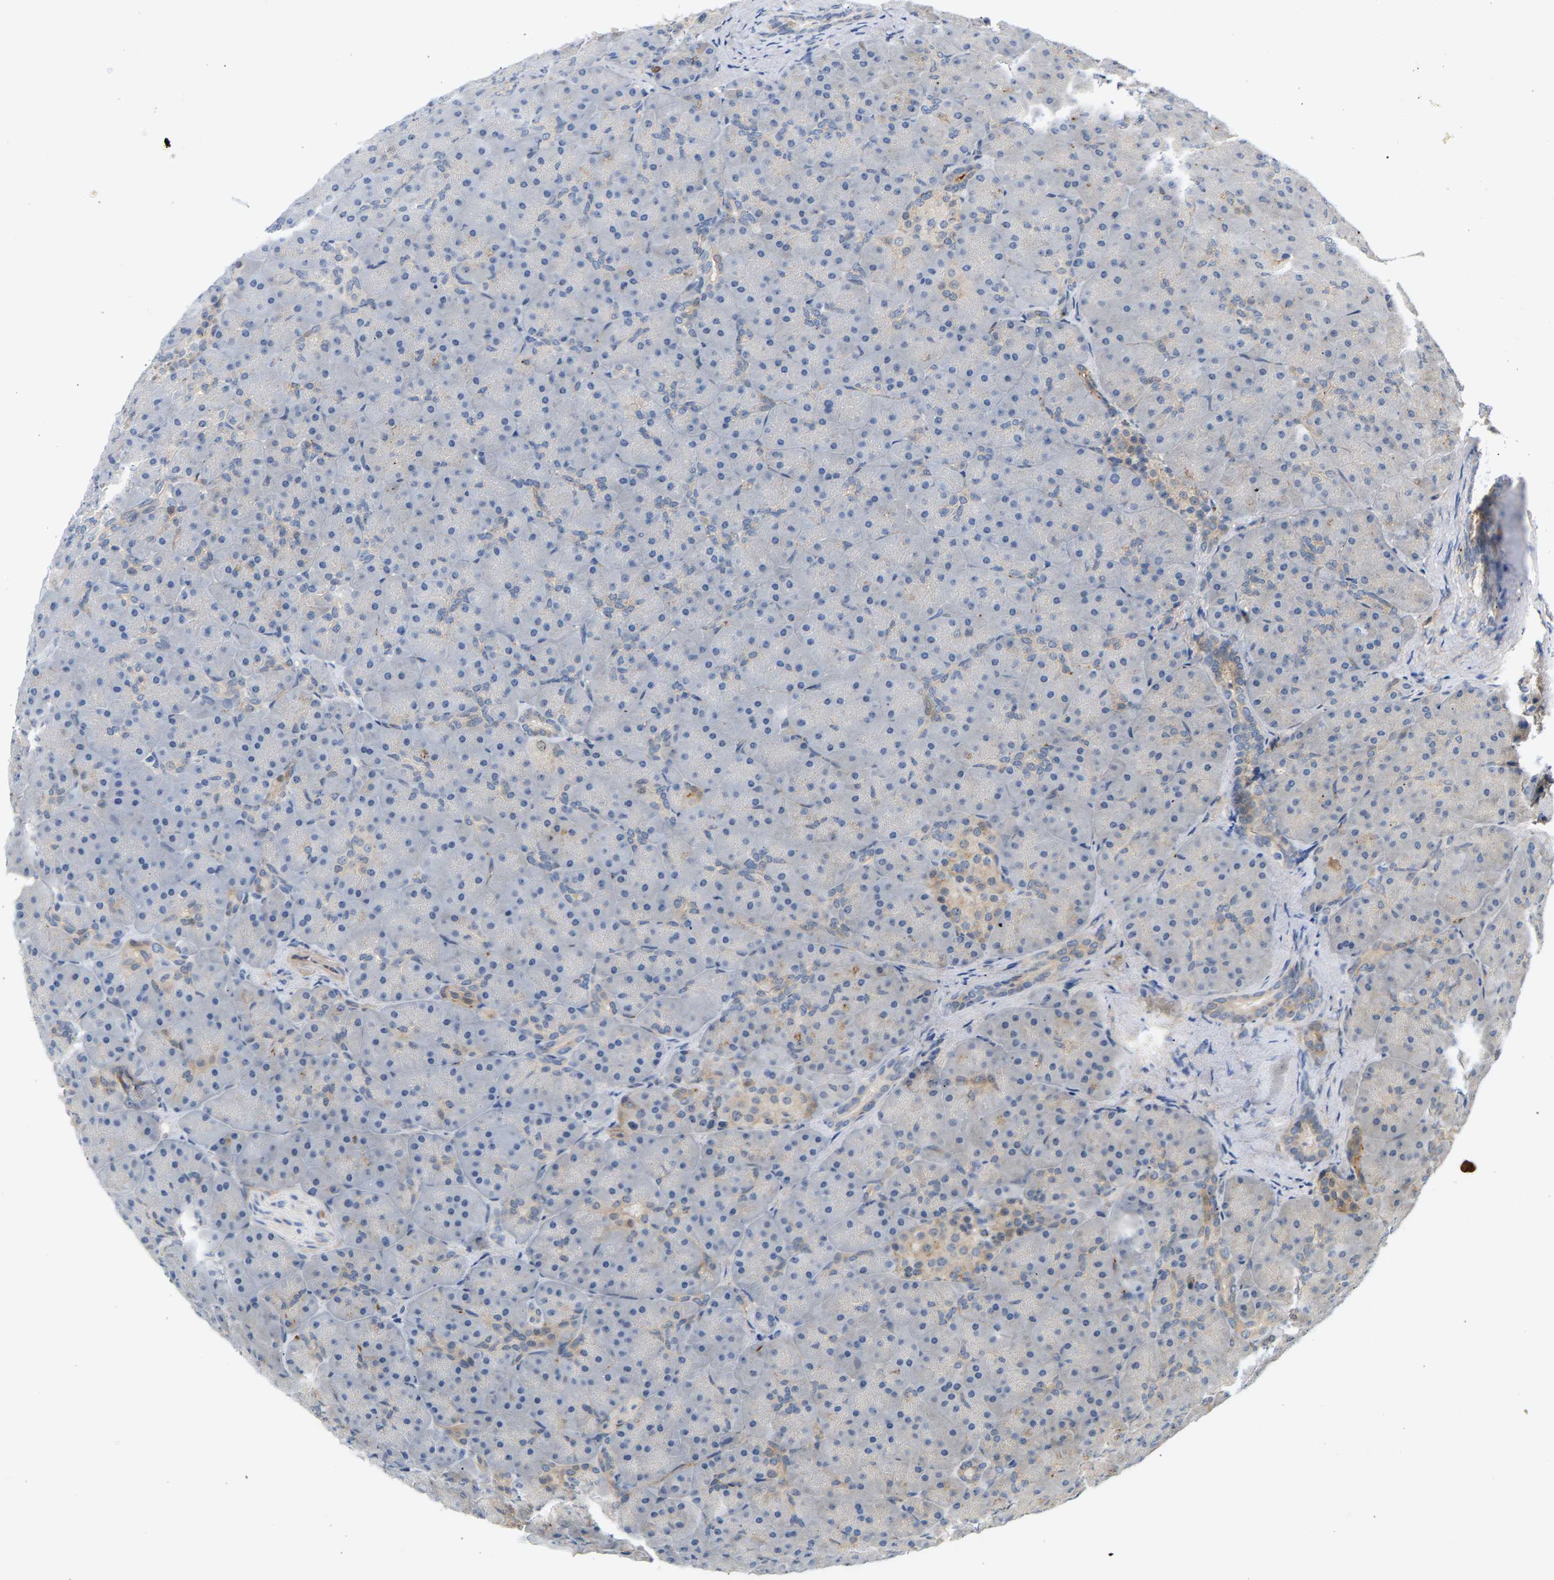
{"staining": {"intensity": "weak", "quantity": "<25%", "location": "cytoplasmic/membranous"}, "tissue": "pancreas", "cell_type": "Exocrine glandular cells", "image_type": "normal", "snomed": [{"axis": "morphology", "description": "Normal tissue, NOS"}, {"axis": "topography", "description": "Pancreas"}], "caption": "Protein analysis of benign pancreas shows no significant expression in exocrine glandular cells.", "gene": "KRTAP27", "patient": {"sex": "male", "age": 66}}